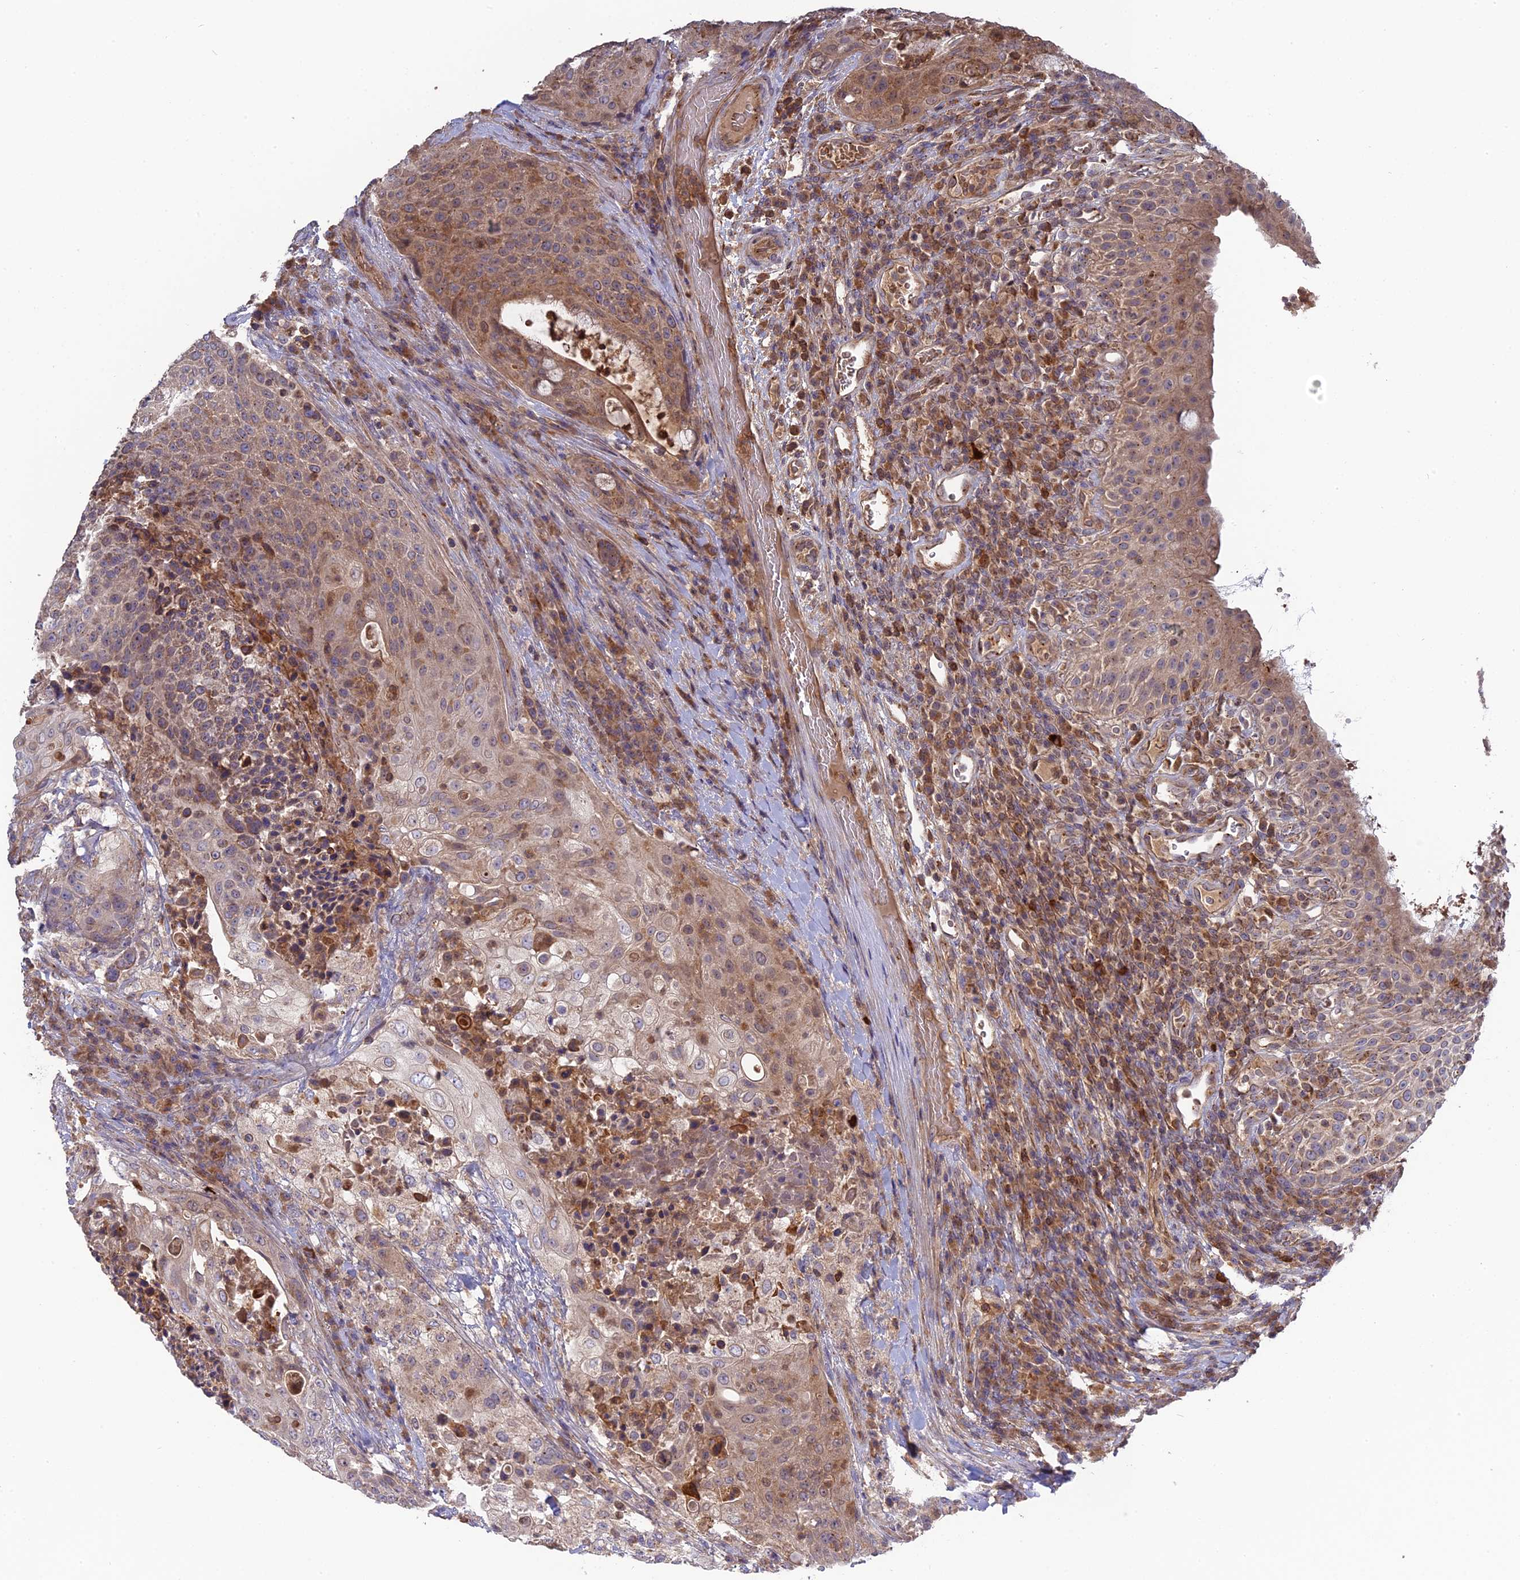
{"staining": {"intensity": "moderate", "quantity": "25%-75%", "location": "cytoplasmic/membranous"}, "tissue": "urothelial cancer", "cell_type": "Tumor cells", "image_type": "cancer", "snomed": [{"axis": "morphology", "description": "Urothelial carcinoma, High grade"}, {"axis": "topography", "description": "Urinary bladder"}], "caption": "Immunohistochemical staining of human high-grade urothelial carcinoma exhibits medium levels of moderate cytoplasmic/membranous expression in approximately 25%-75% of tumor cells. (DAB (3,3'-diaminobenzidine) IHC with brightfield microscopy, high magnification).", "gene": "RPIA", "patient": {"sex": "female", "age": 63}}